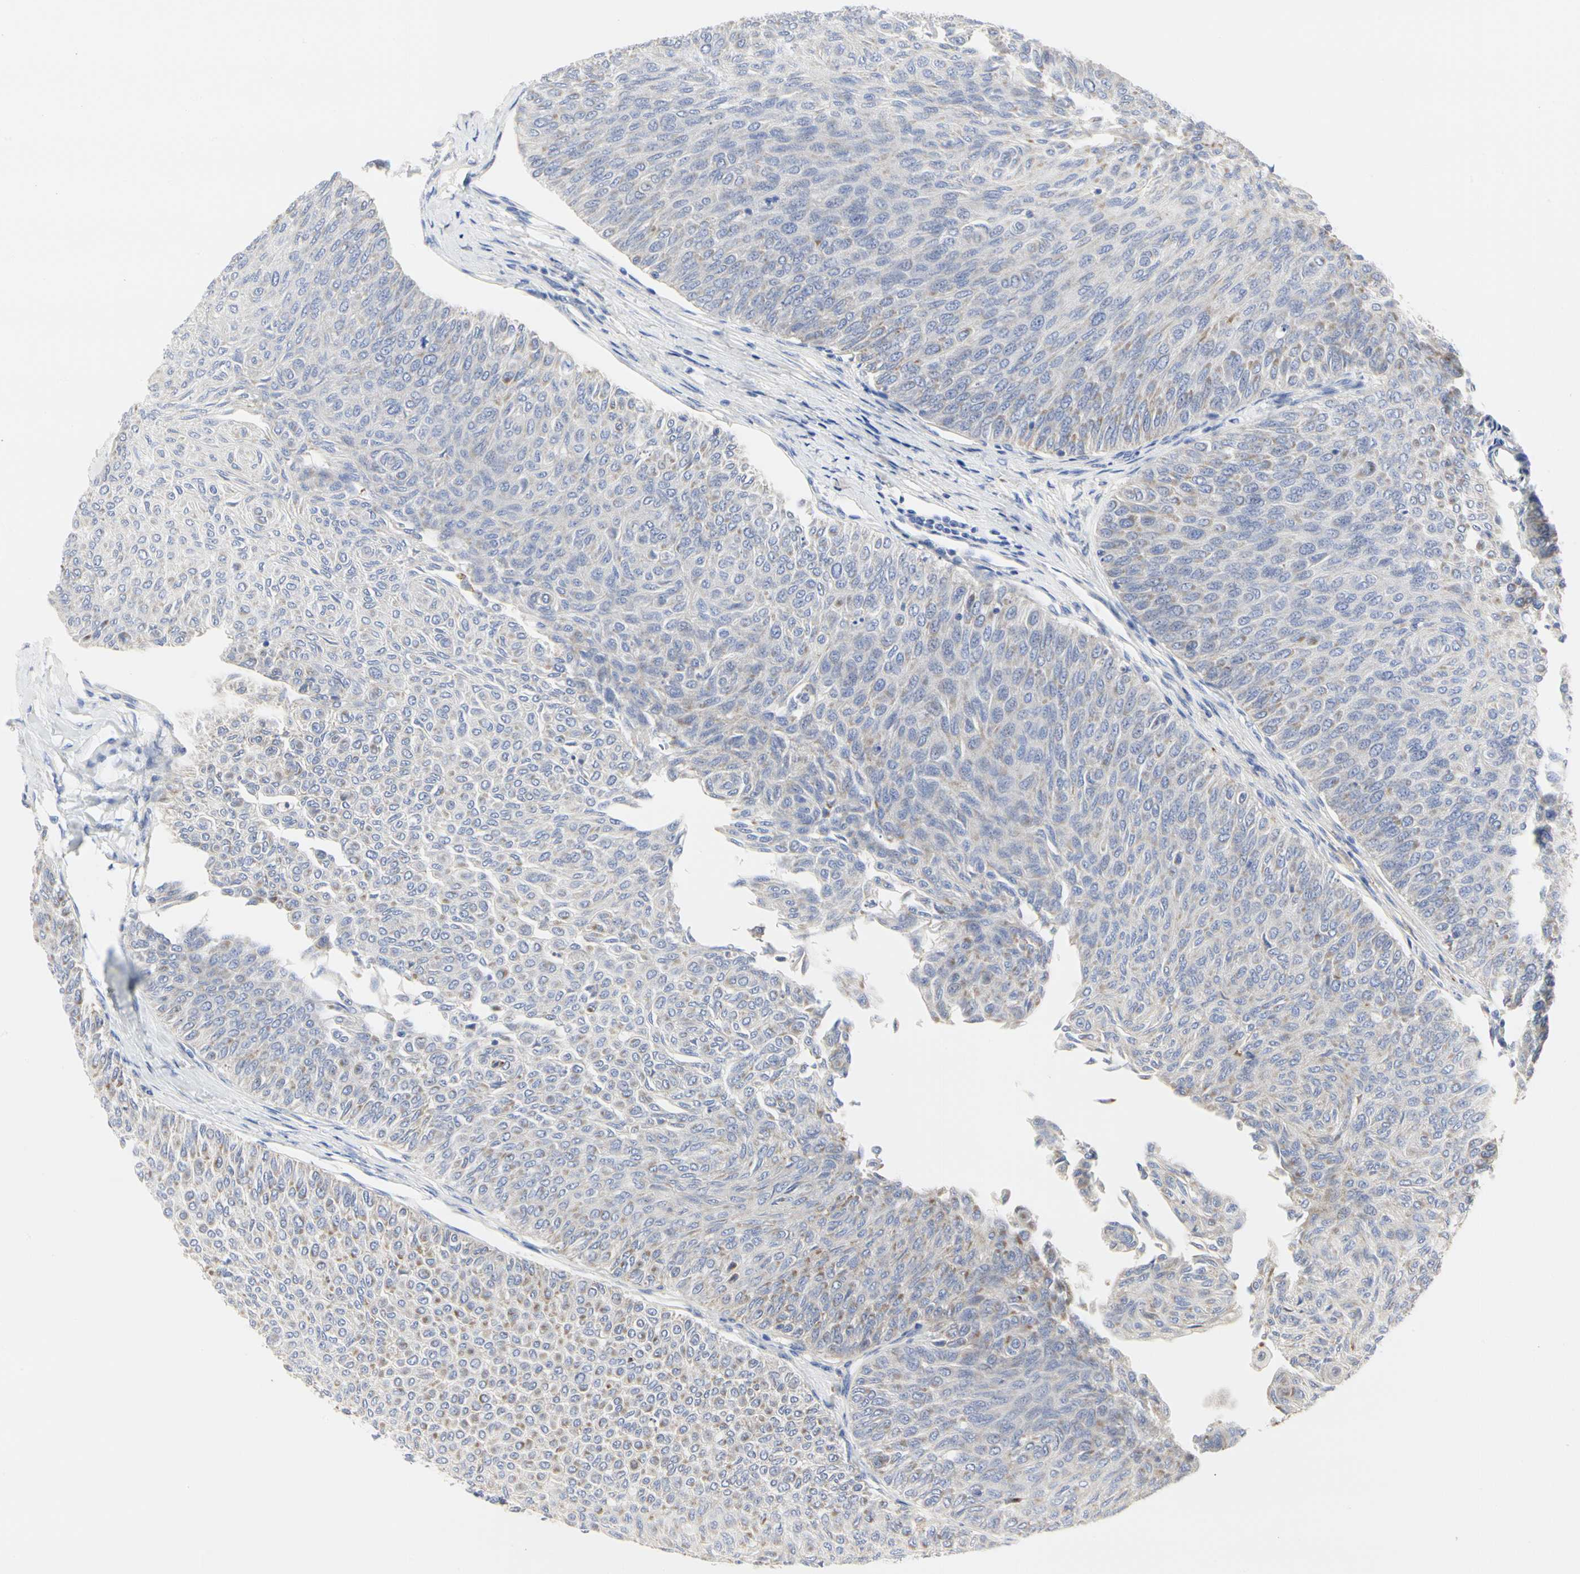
{"staining": {"intensity": "weak", "quantity": "<25%", "location": "cytoplasmic/membranous"}, "tissue": "urothelial cancer", "cell_type": "Tumor cells", "image_type": "cancer", "snomed": [{"axis": "morphology", "description": "Urothelial carcinoma, Low grade"}, {"axis": "topography", "description": "Urinary bladder"}], "caption": "An immunohistochemistry histopathology image of urothelial carcinoma (low-grade) is shown. There is no staining in tumor cells of urothelial carcinoma (low-grade). The staining is performed using DAB (3,3'-diaminobenzidine) brown chromogen with nuclei counter-stained in using hematoxylin.", "gene": "C3orf52", "patient": {"sex": "male", "age": 78}}